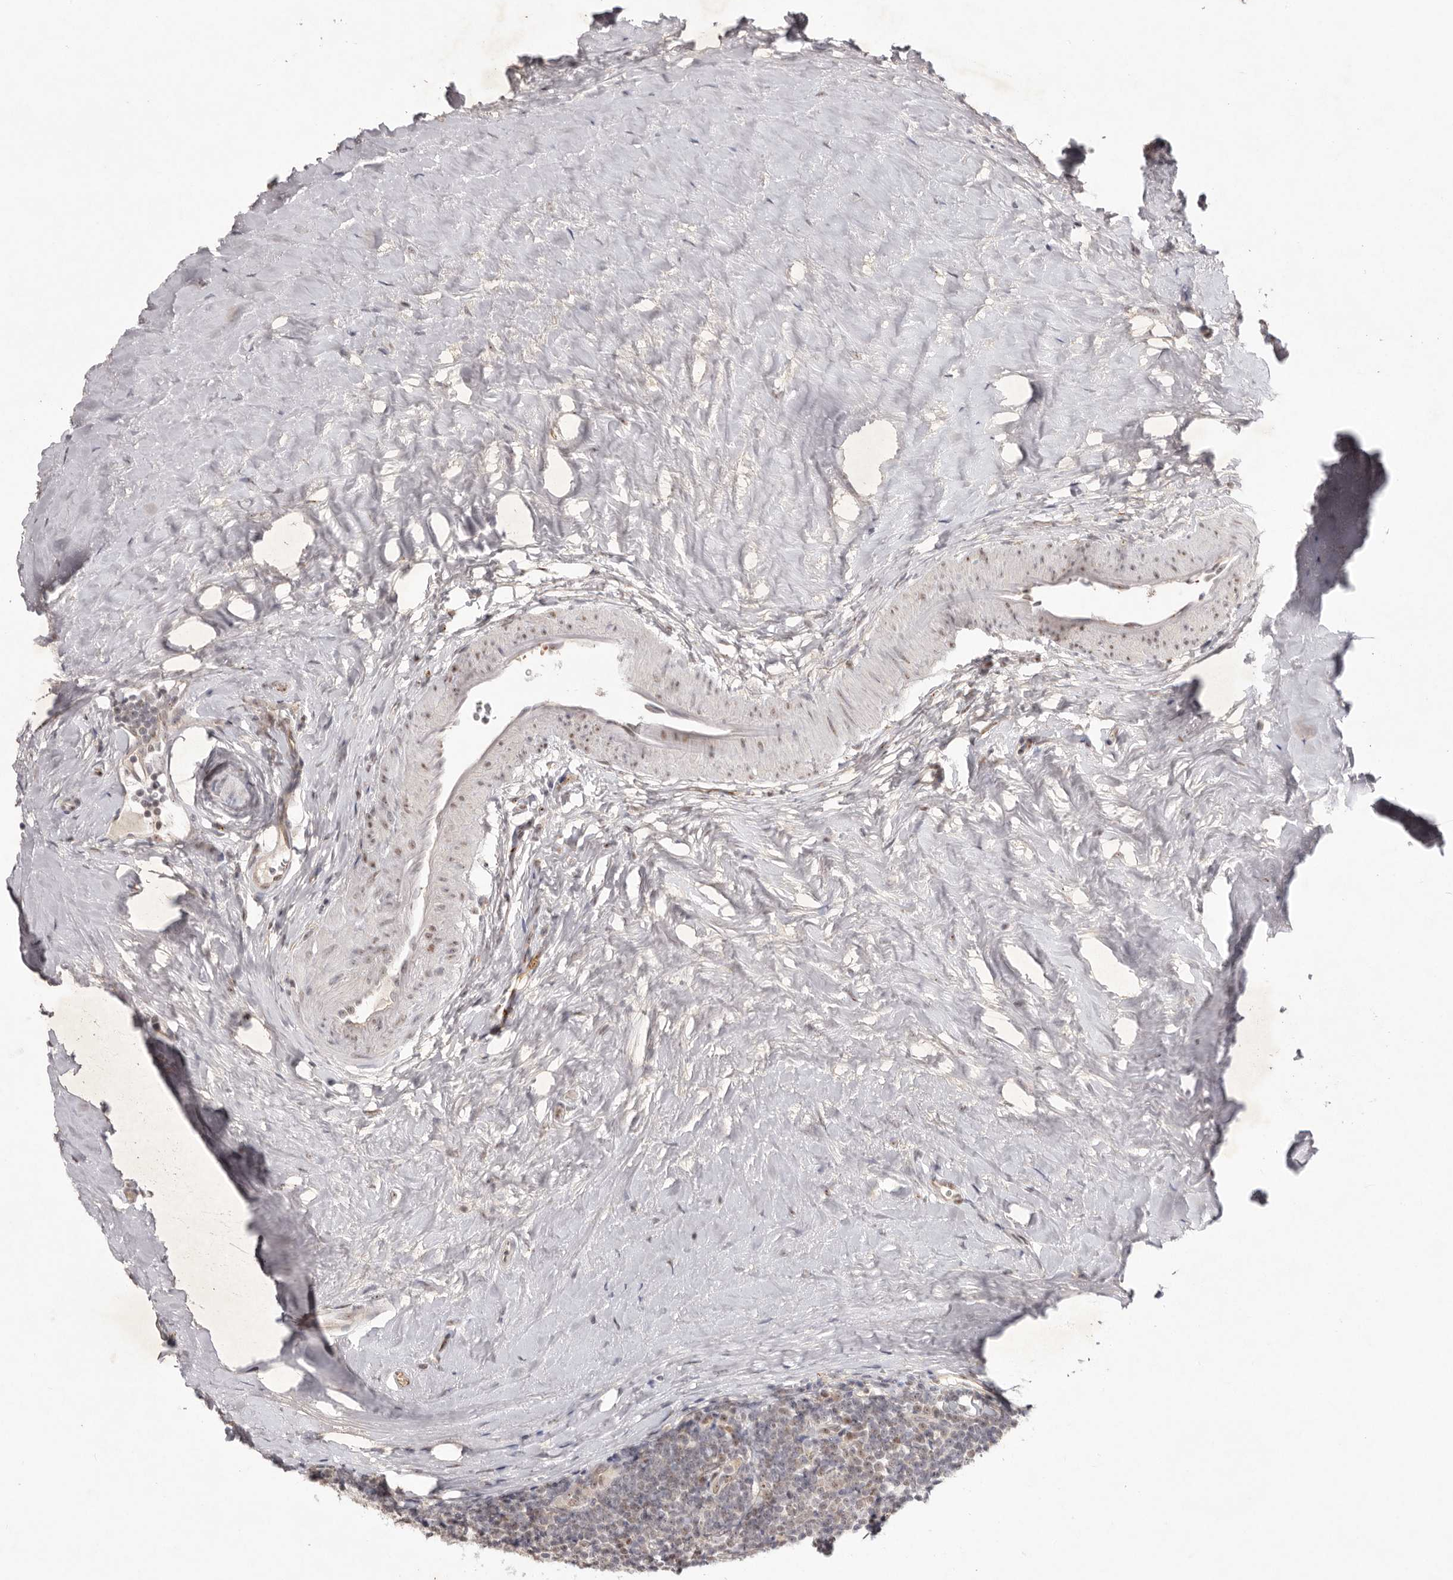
{"staining": {"intensity": "weak", "quantity": "<25%", "location": "cytoplasmic/membranous,nuclear"}, "tissue": "tonsil", "cell_type": "Non-germinal center cells", "image_type": "normal", "snomed": [{"axis": "morphology", "description": "Normal tissue, NOS"}, {"axis": "topography", "description": "Tonsil"}], "caption": "Image shows no protein staining in non-germinal center cells of benign tonsil.", "gene": "TADA1", "patient": {"sex": "male", "age": 27}}